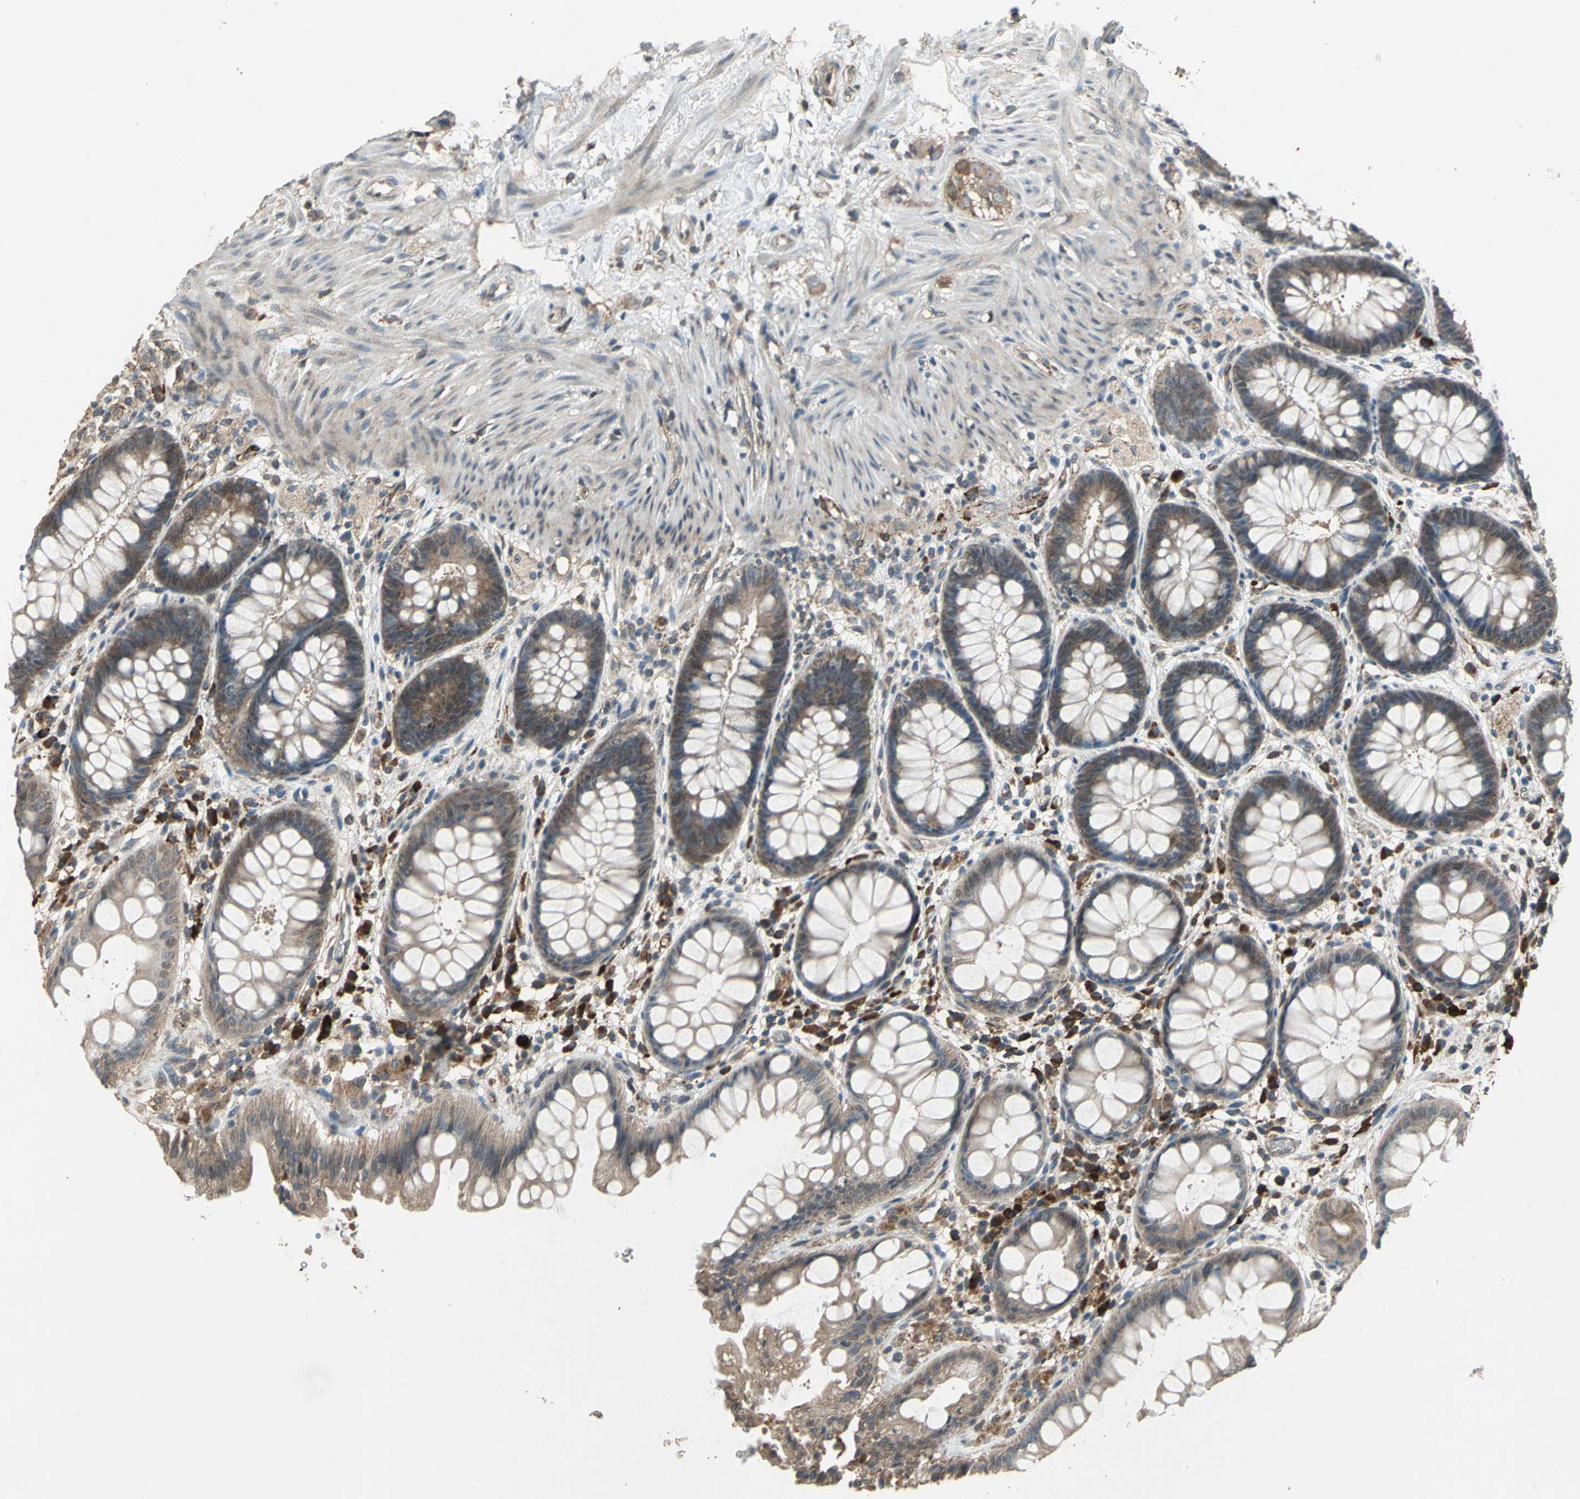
{"staining": {"intensity": "moderate", "quantity": ">75%", "location": "cytoplasmic/membranous"}, "tissue": "rectum", "cell_type": "Glandular cells", "image_type": "normal", "snomed": [{"axis": "morphology", "description": "Normal tissue, NOS"}, {"axis": "topography", "description": "Rectum"}], "caption": "Immunohistochemistry (IHC) image of normal rectum: human rectum stained using immunohistochemistry (IHC) reveals medium levels of moderate protein expression localized specifically in the cytoplasmic/membranous of glandular cells, appearing as a cytoplasmic/membranous brown color.", "gene": "SEPTIN4", "patient": {"sex": "female", "age": 46}}